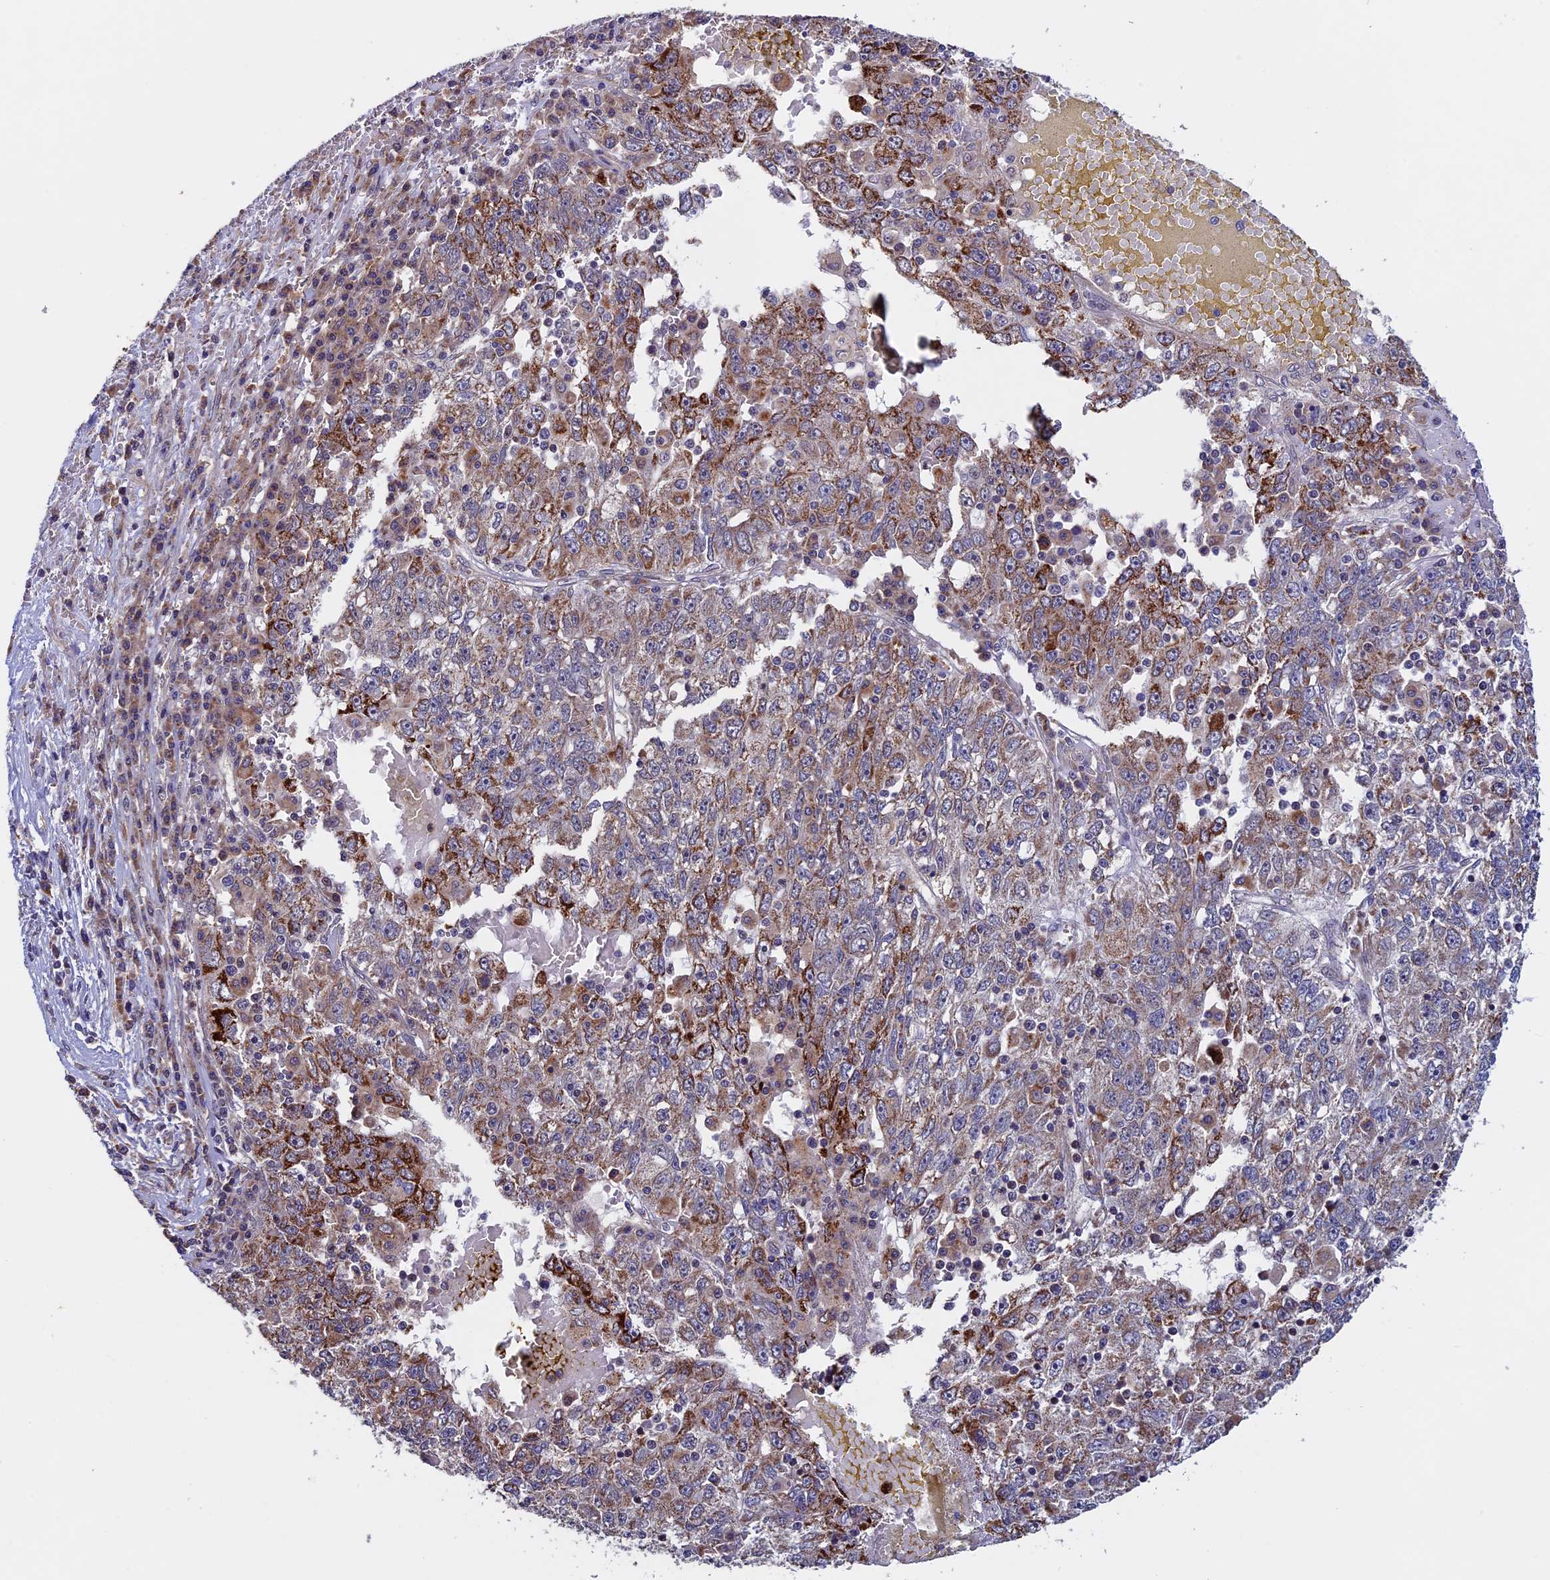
{"staining": {"intensity": "strong", "quantity": "<25%", "location": "cytoplasmic/membranous"}, "tissue": "liver cancer", "cell_type": "Tumor cells", "image_type": "cancer", "snomed": [{"axis": "morphology", "description": "Carcinoma, Hepatocellular, NOS"}, {"axis": "topography", "description": "Liver"}], "caption": "Human hepatocellular carcinoma (liver) stained for a protein (brown) displays strong cytoplasmic/membranous positive expression in about <25% of tumor cells.", "gene": "RNF17", "patient": {"sex": "male", "age": 49}}